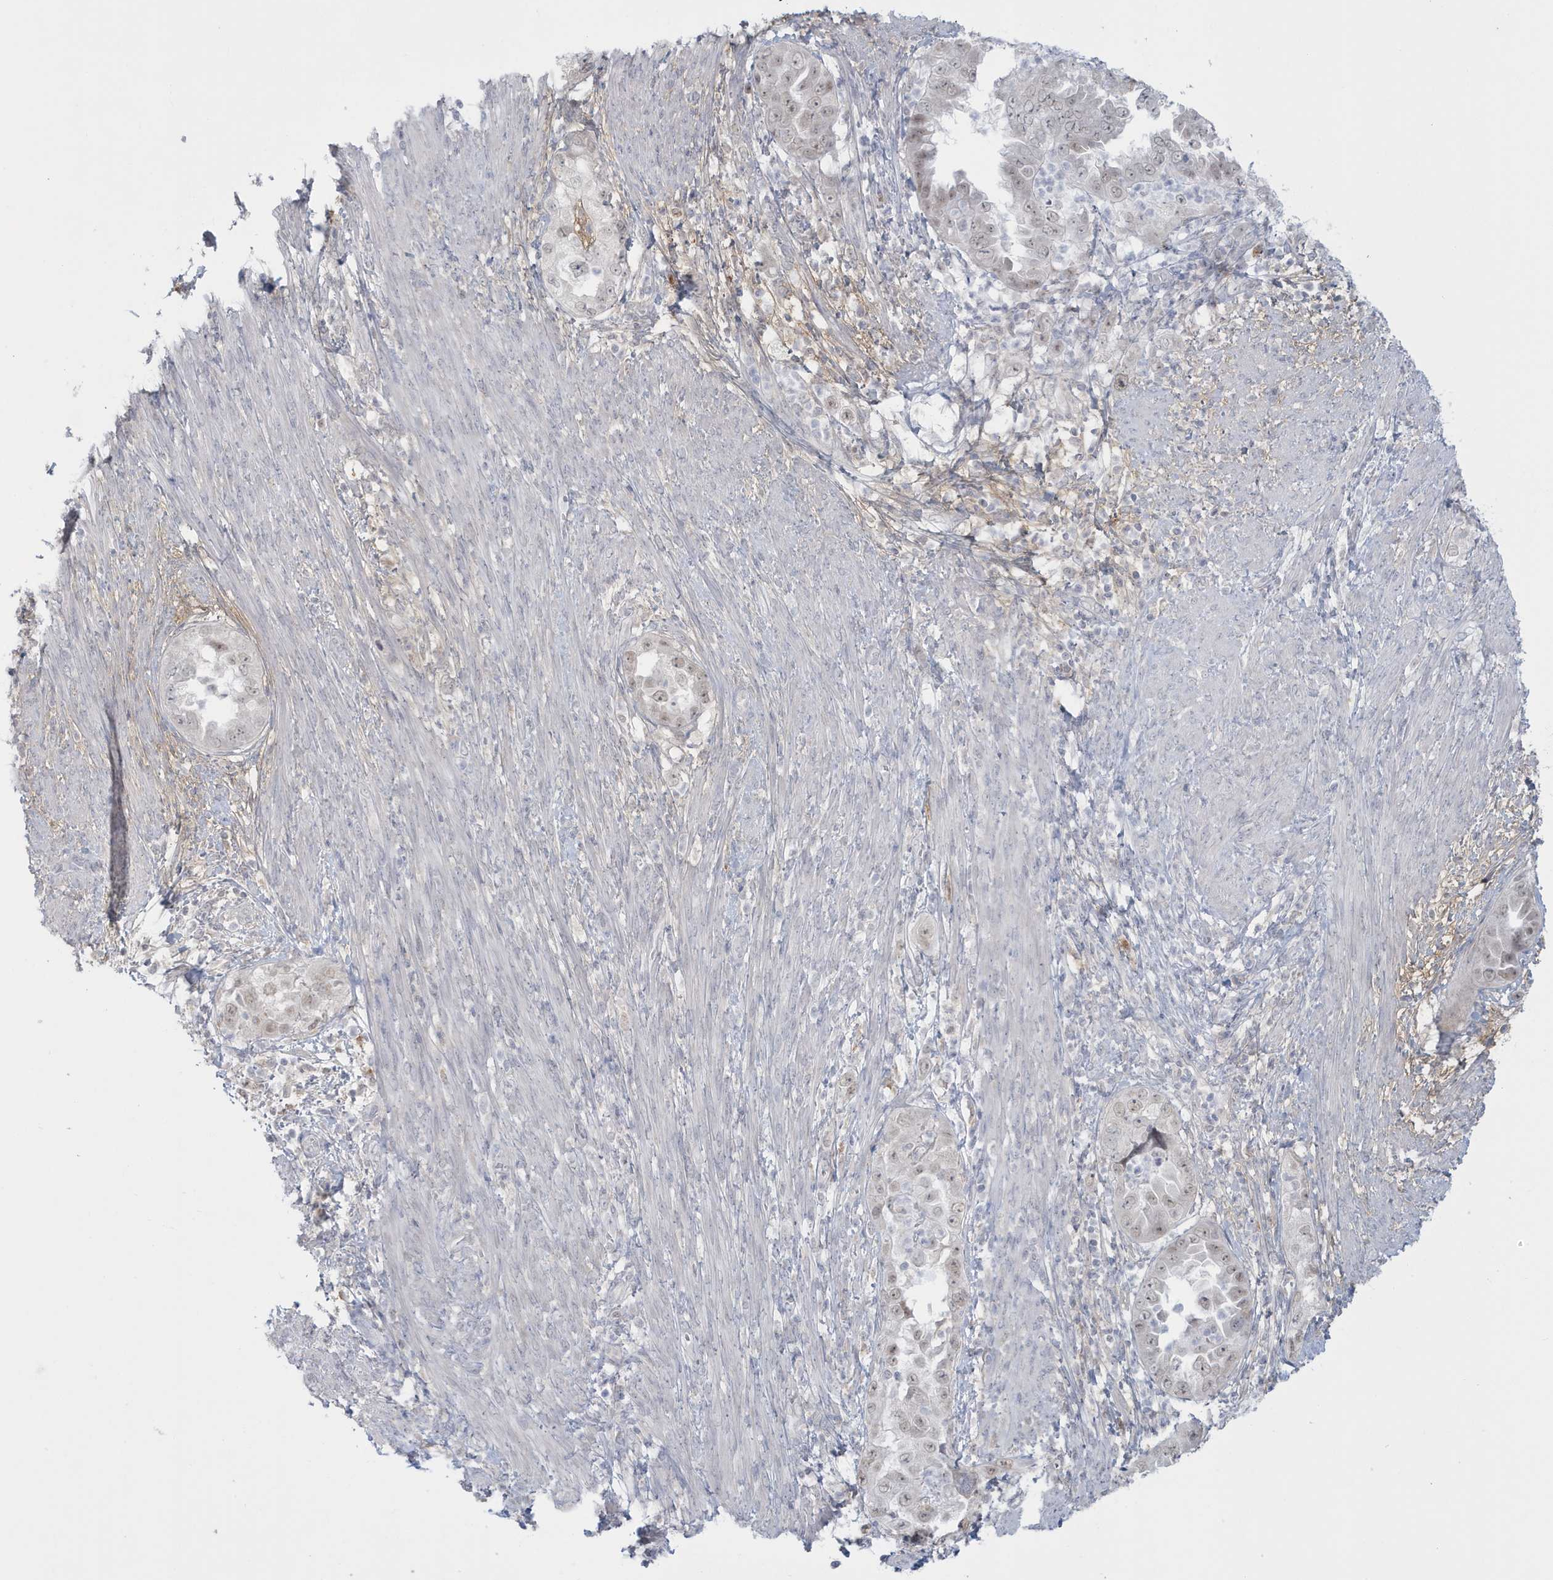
{"staining": {"intensity": "weak", "quantity": "<25%", "location": "nuclear"}, "tissue": "endometrial cancer", "cell_type": "Tumor cells", "image_type": "cancer", "snomed": [{"axis": "morphology", "description": "Adenocarcinoma, NOS"}, {"axis": "topography", "description": "Endometrium"}], "caption": "DAB (3,3'-diaminobenzidine) immunohistochemical staining of adenocarcinoma (endometrial) reveals no significant positivity in tumor cells. (DAB (3,3'-diaminobenzidine) immunohistochemistry (IHC), high magnification).", "gene": "HERC6", "patient": {"sex": "female", "age": 85}}